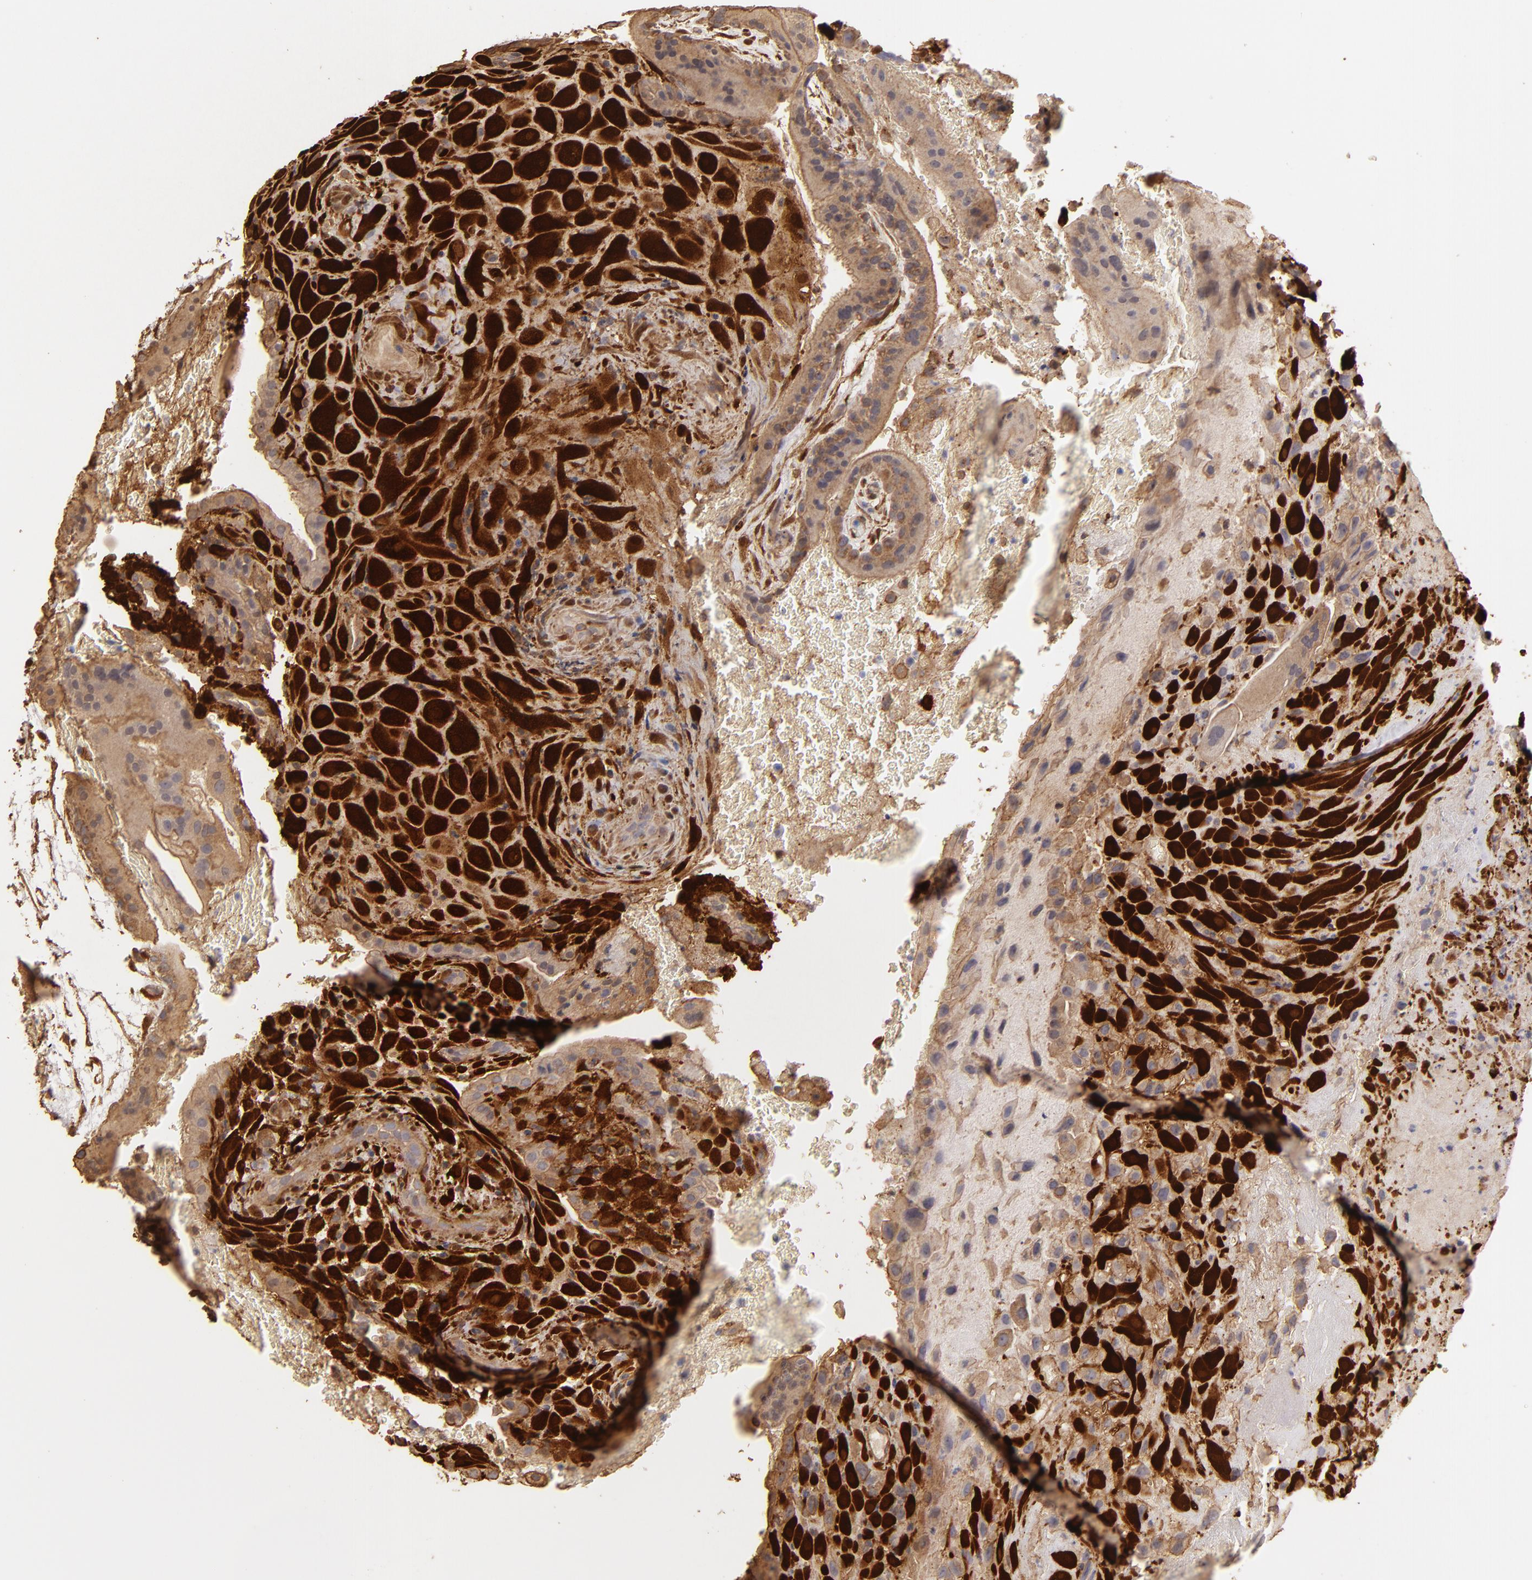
{"staining": {"intensity": "strong", "quantity": ">75%", "location": "cytoplasmic/membranous"}, "tissue": "placenta", "cell_type": "Decidual cells", "image_type": "normal", "snomed": [{"axis": "morphology", "description": "Normal tissue, NOS"}, {"axis": "topography", "description": "Placenta"}], "caption": "Immunohistochemistry (IHC) (DAB) staining of normal human placenta reveals strong cytoplasmic/membranous protein expression in about >75% of decidual cells.", "gene": "HSPB6", "patient": {"sex": "female", "age": 19}}